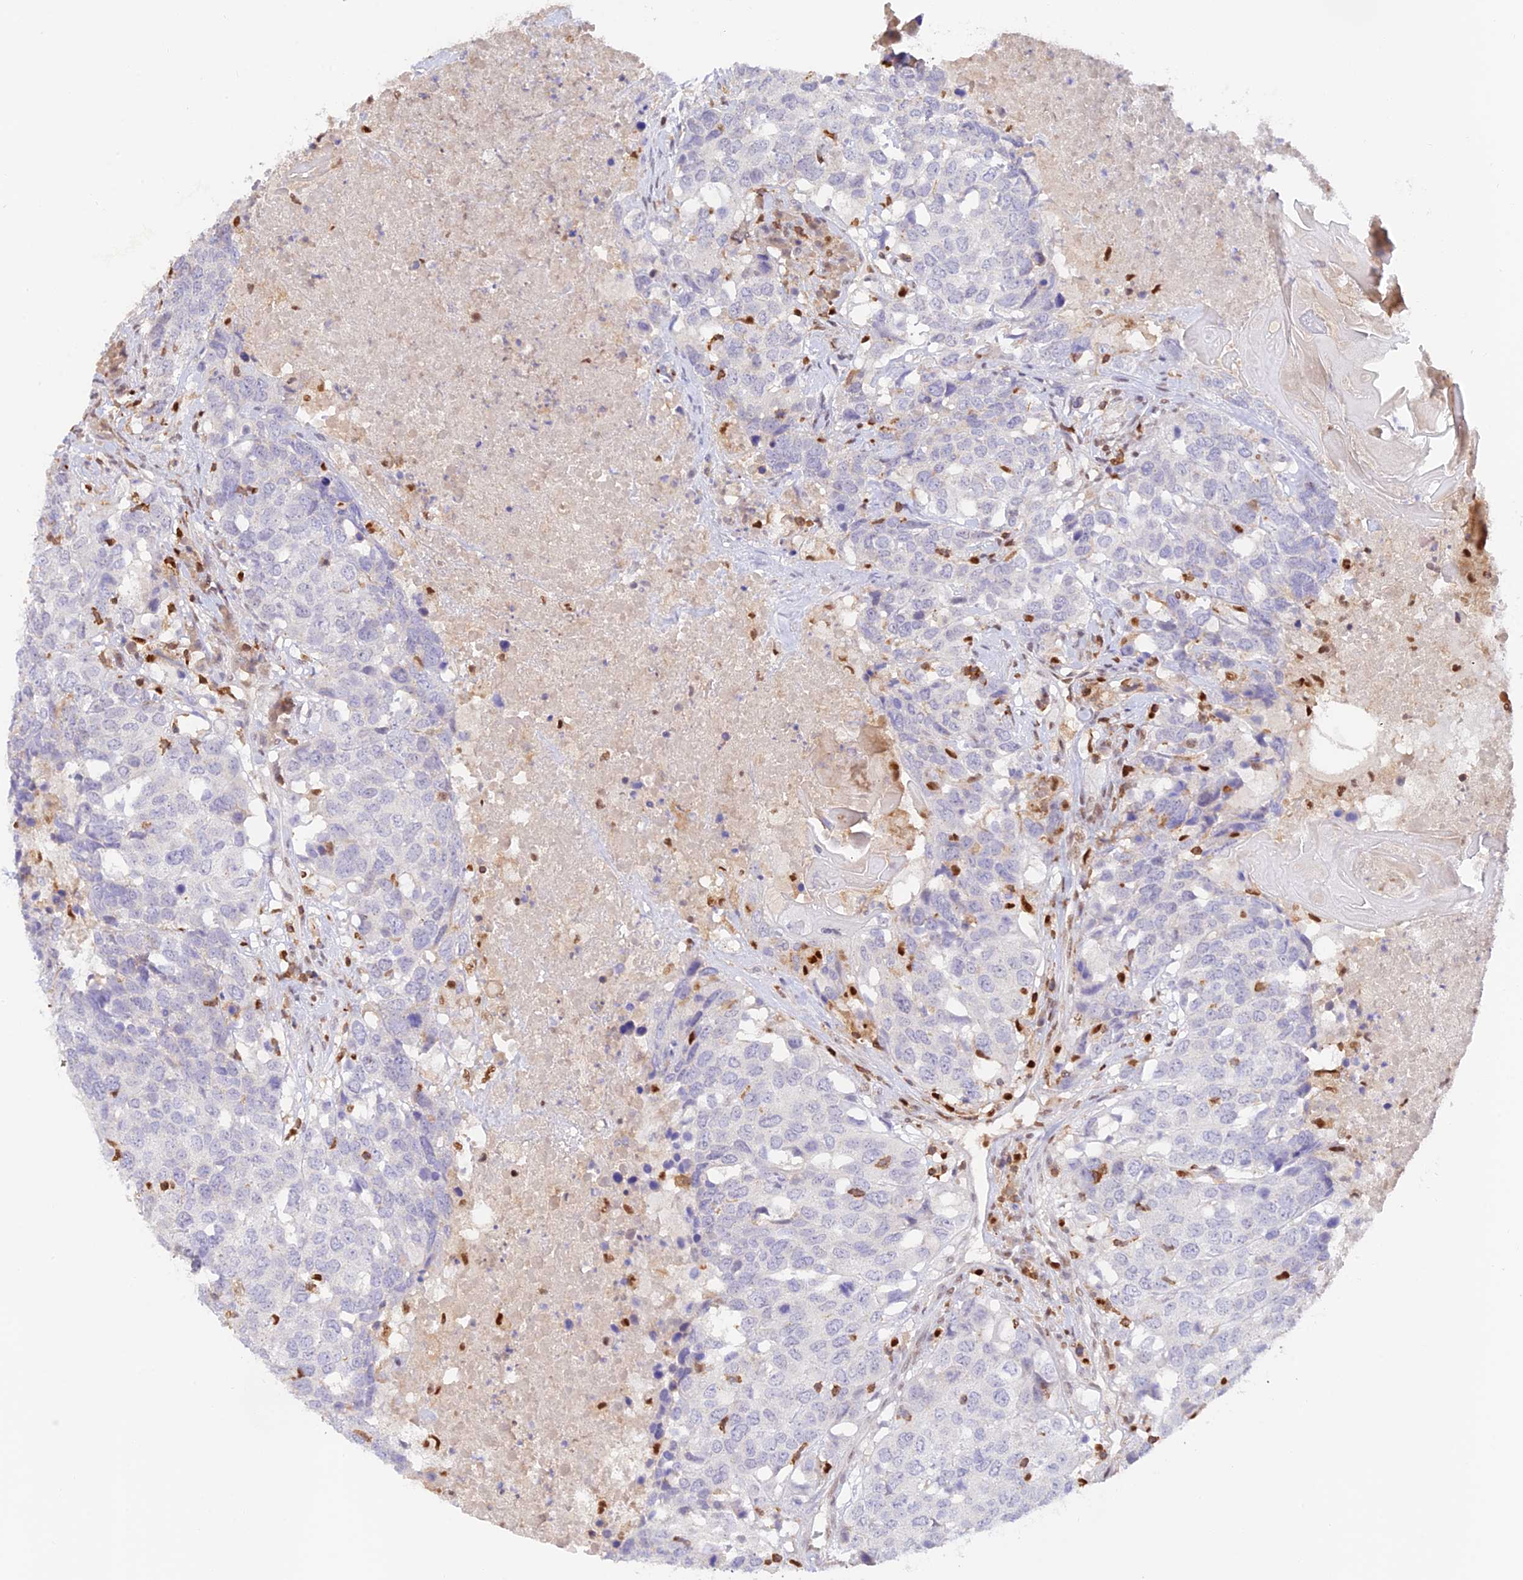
{"staining": {"intensity": "negative", "quantity": "none", "location": "none"}, "tissue": "head and neck cancer", "cell_type": "Tumor cells", "image_type": "cancer", "snomed": [{"axis": "morphology", "description": "Squamous cell carcinoma, NOS"}, {"axis": "topography", "description": "Head-Neck"}], "caption": "A micrograph of squamous cell carcinoma (head and neck) stained for a protein reveals no brown staining in tumor cells.", "gene": "DENND1C", "patient": {"sex": "male", "age": 66}}